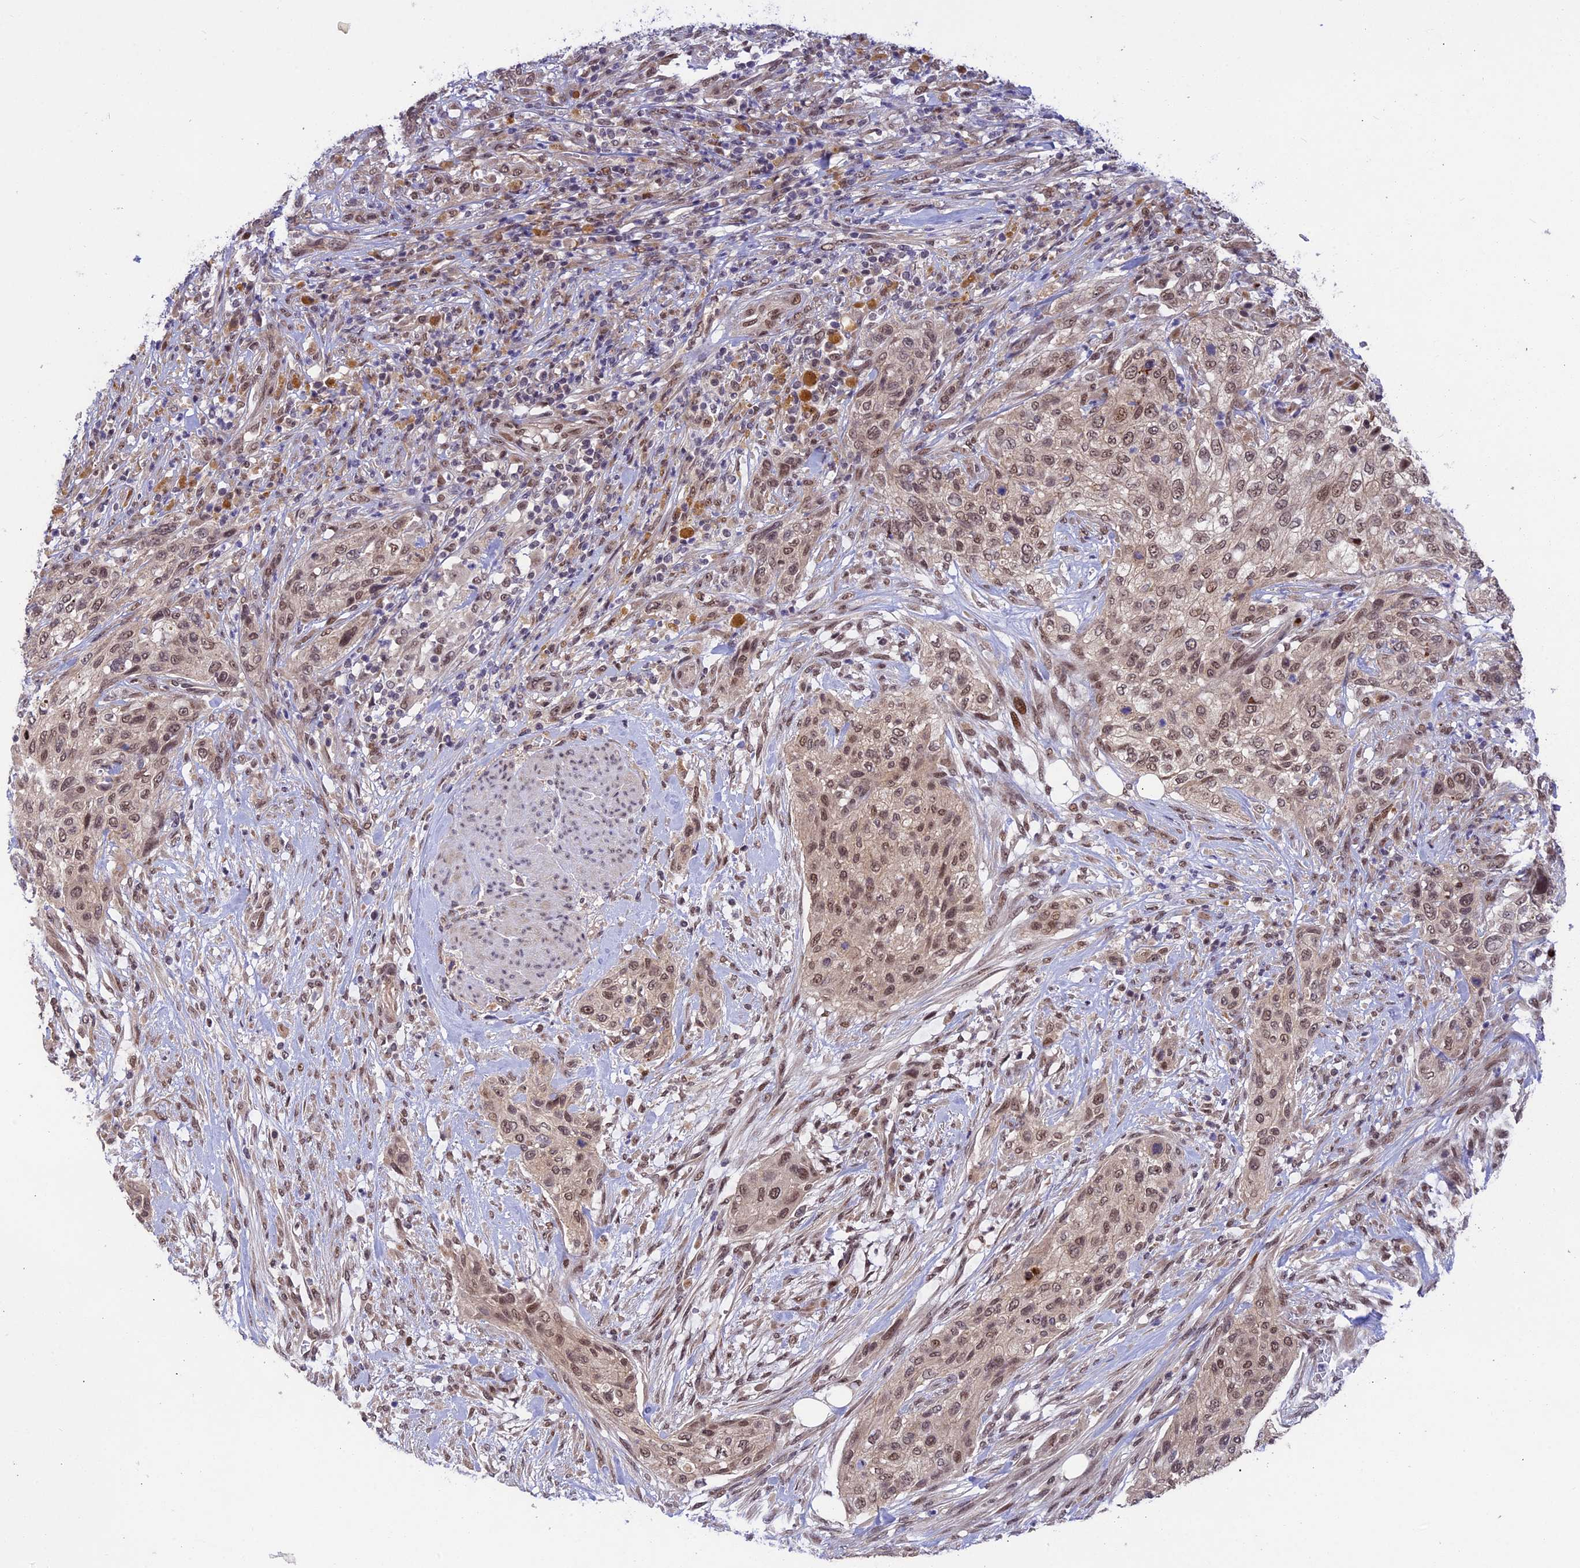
{"staining": {"intensity": "moderate", "quantity": ">75%", "location": "nuclear"}, "tissue": "urothelial cancer", "cell_type": "Tumor cells", "image_type": "cancer", "snomed": [{"axis": "morphology", "description": "Urothelial carcinoma, High grade"}, {"axis": "topography", "description": "Urinary bladder"}], "caption": "A brown stain labels moderate nuclear positivity of a protein in human urothelial cancer tumor cells.", "gene": "POLR2C", "patient": {"sex": "male", "age": 35}}